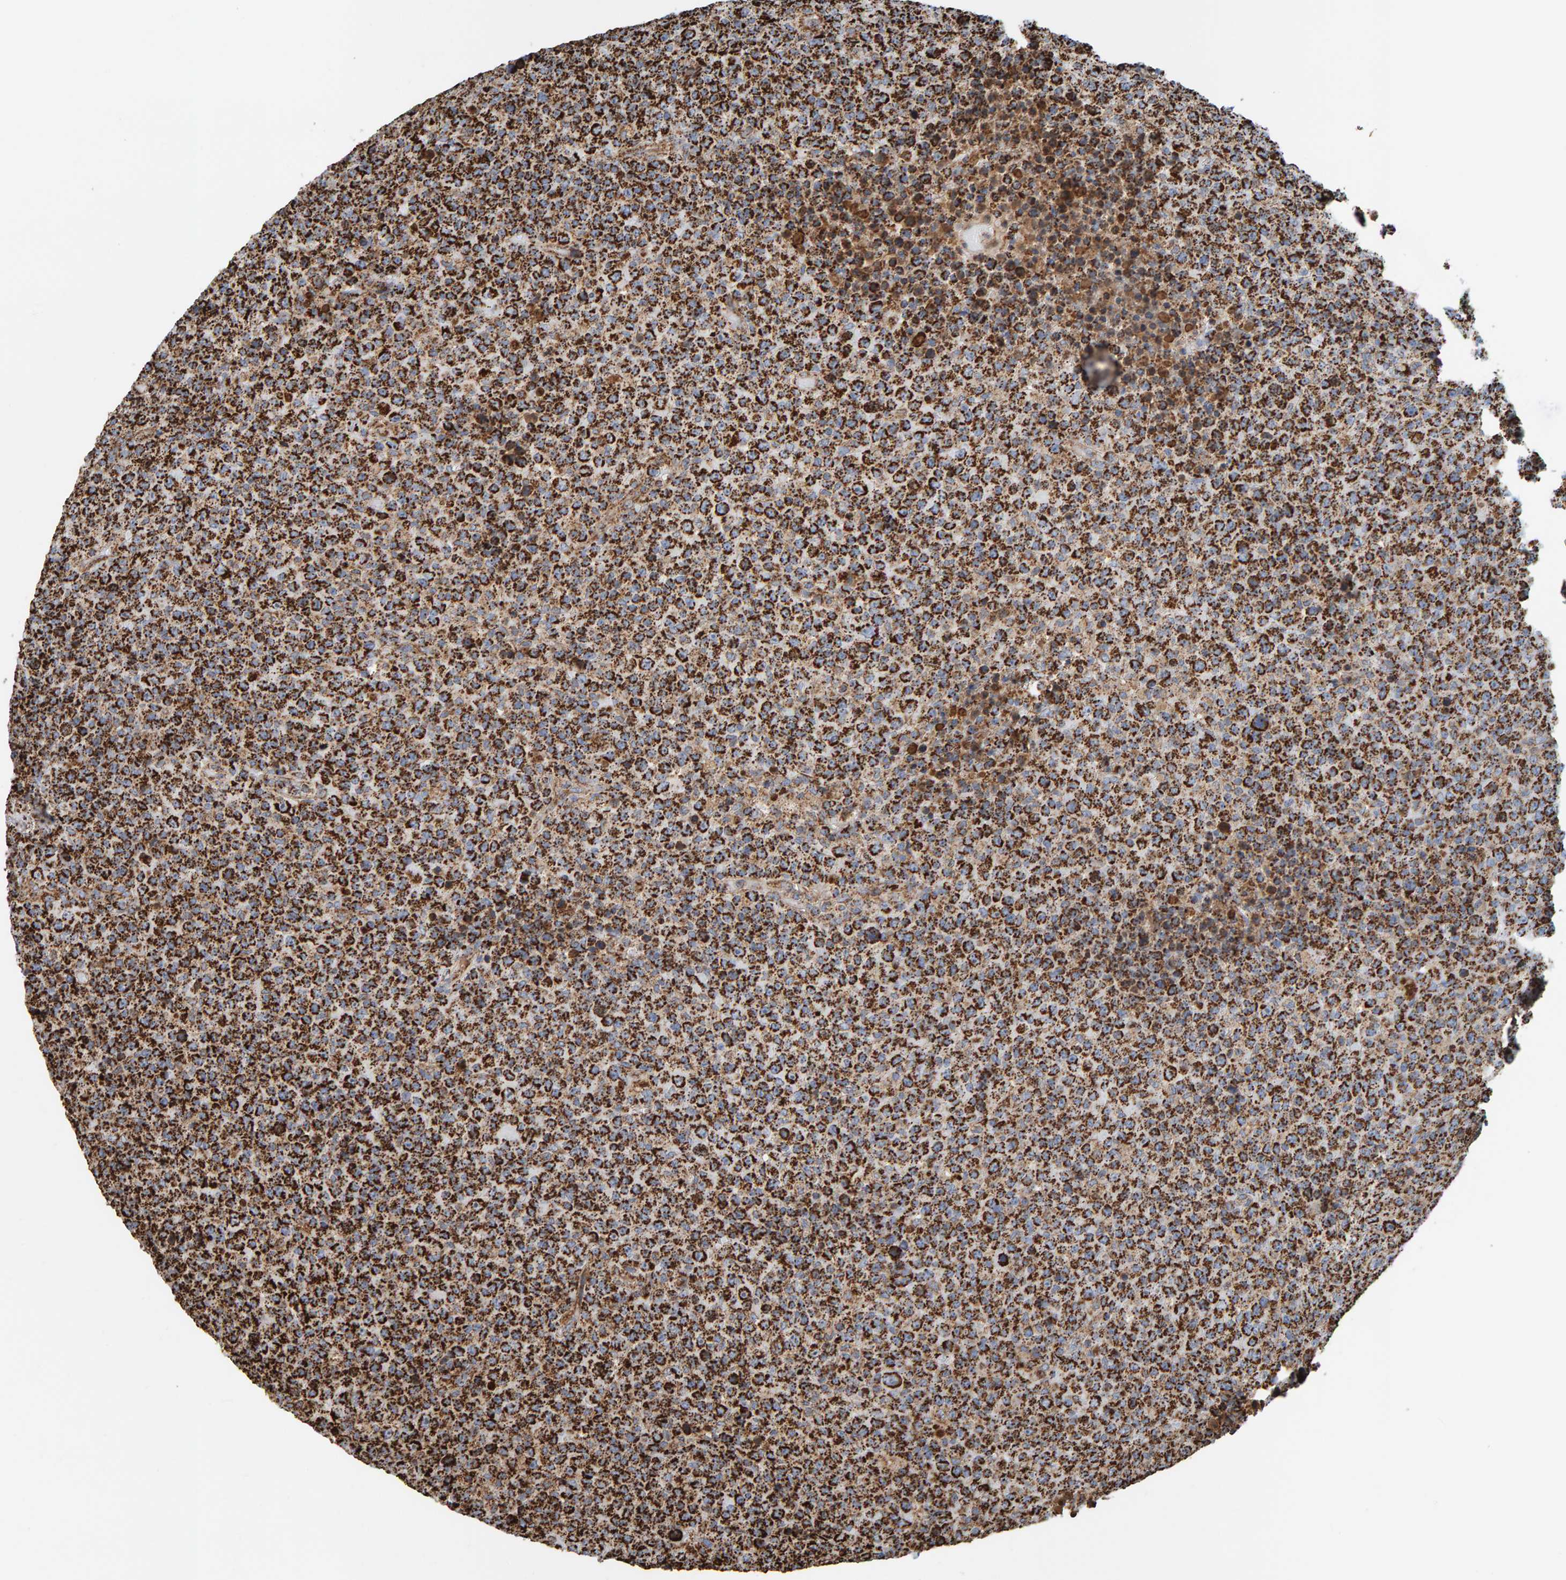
{"staining": {"intensity": "strong", "quantity": ">75%", "location": "cytoplasmic/membranous"}, "tissue": "lymphoma", "cell_type": "Tumor cells", "image_type": "cancer", "snomed": [{"axis": "morphology", "description": "Malignant lymphoma, non-Hodgkin's type, High grade"}, {"axis": "topography", "description": "Lymph node"}], "caption": "High-magnification brightfield microscopy of malignant lymphoma, non-Hodgkin's type (high-grade) stained with DAB (brown) and counterstained with hematoxylin (blue). tumor cells exhibit strong cytoplasmic/membranous positivity is seen in approximately>75% of cells. (DAB IHC, brown staining for protein, blue staining for nuclei).", "gene": "MRPL45", "patient": {"sex": "male", "age": 13}}